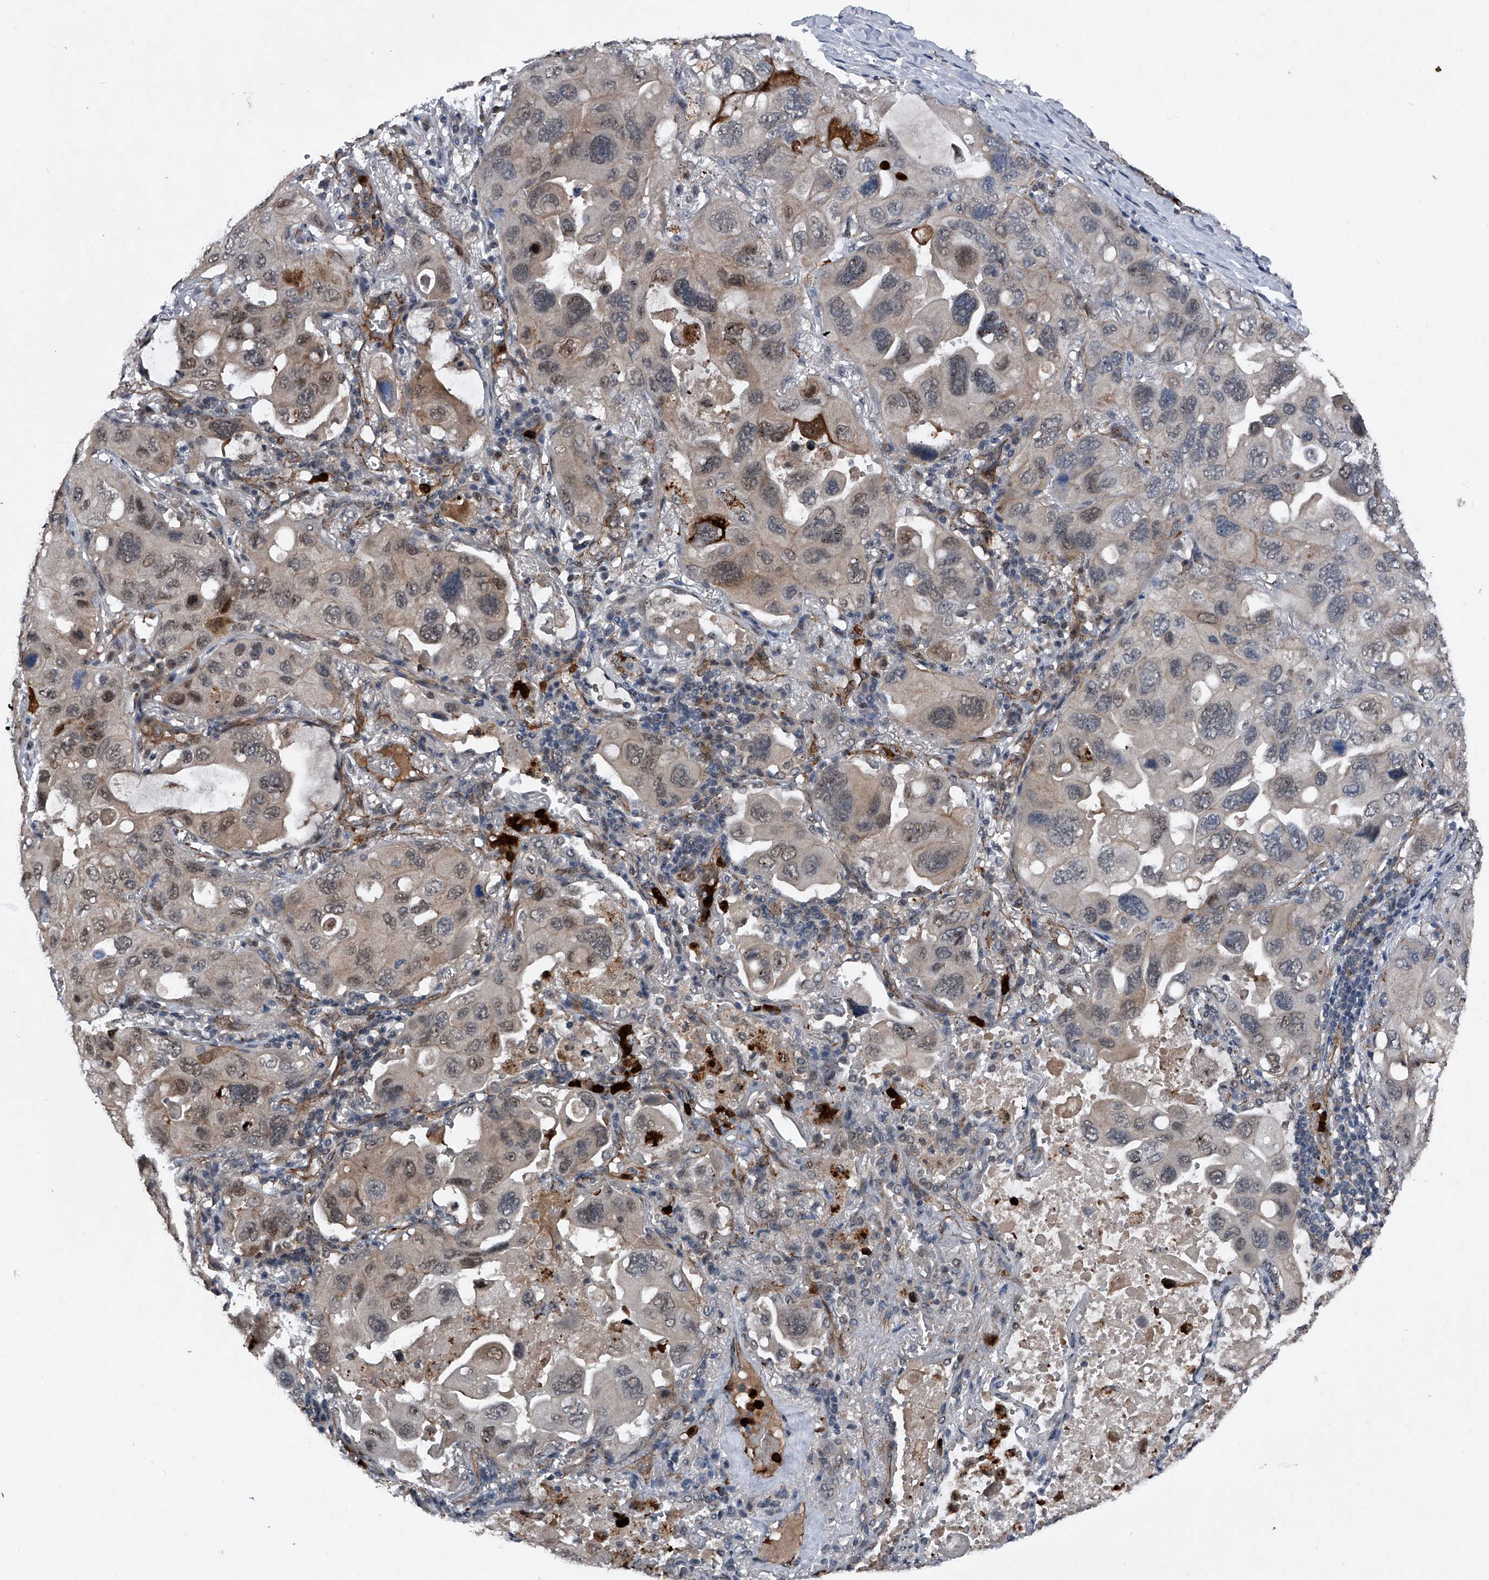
{"staining": {"intensity": "moderate", "quantity": ">75%", "location": "cytoplasmic/membranous,nuclear"}, "tissue": "lung cancer", "cell_type": "Tumor cells", "image_type": "cancer", "snomed": [{"axis": "morphology", "description": "Squamous cell carcinoma, NOS"}, {"axis": "topography", "description": "Lung"}], "caption": "This histopathology image reveals lung cancer (squamous cell carcinoma) stained with immunohistochemistry to label a protein in brown. The cytoplasmic/membranous and nuclear of tumor cells show moderate positivity for the protein. Nuclei are counter-stained blue.", "gene": "MAPKAP1", "patient": {"sex": "female", "age": 73}}